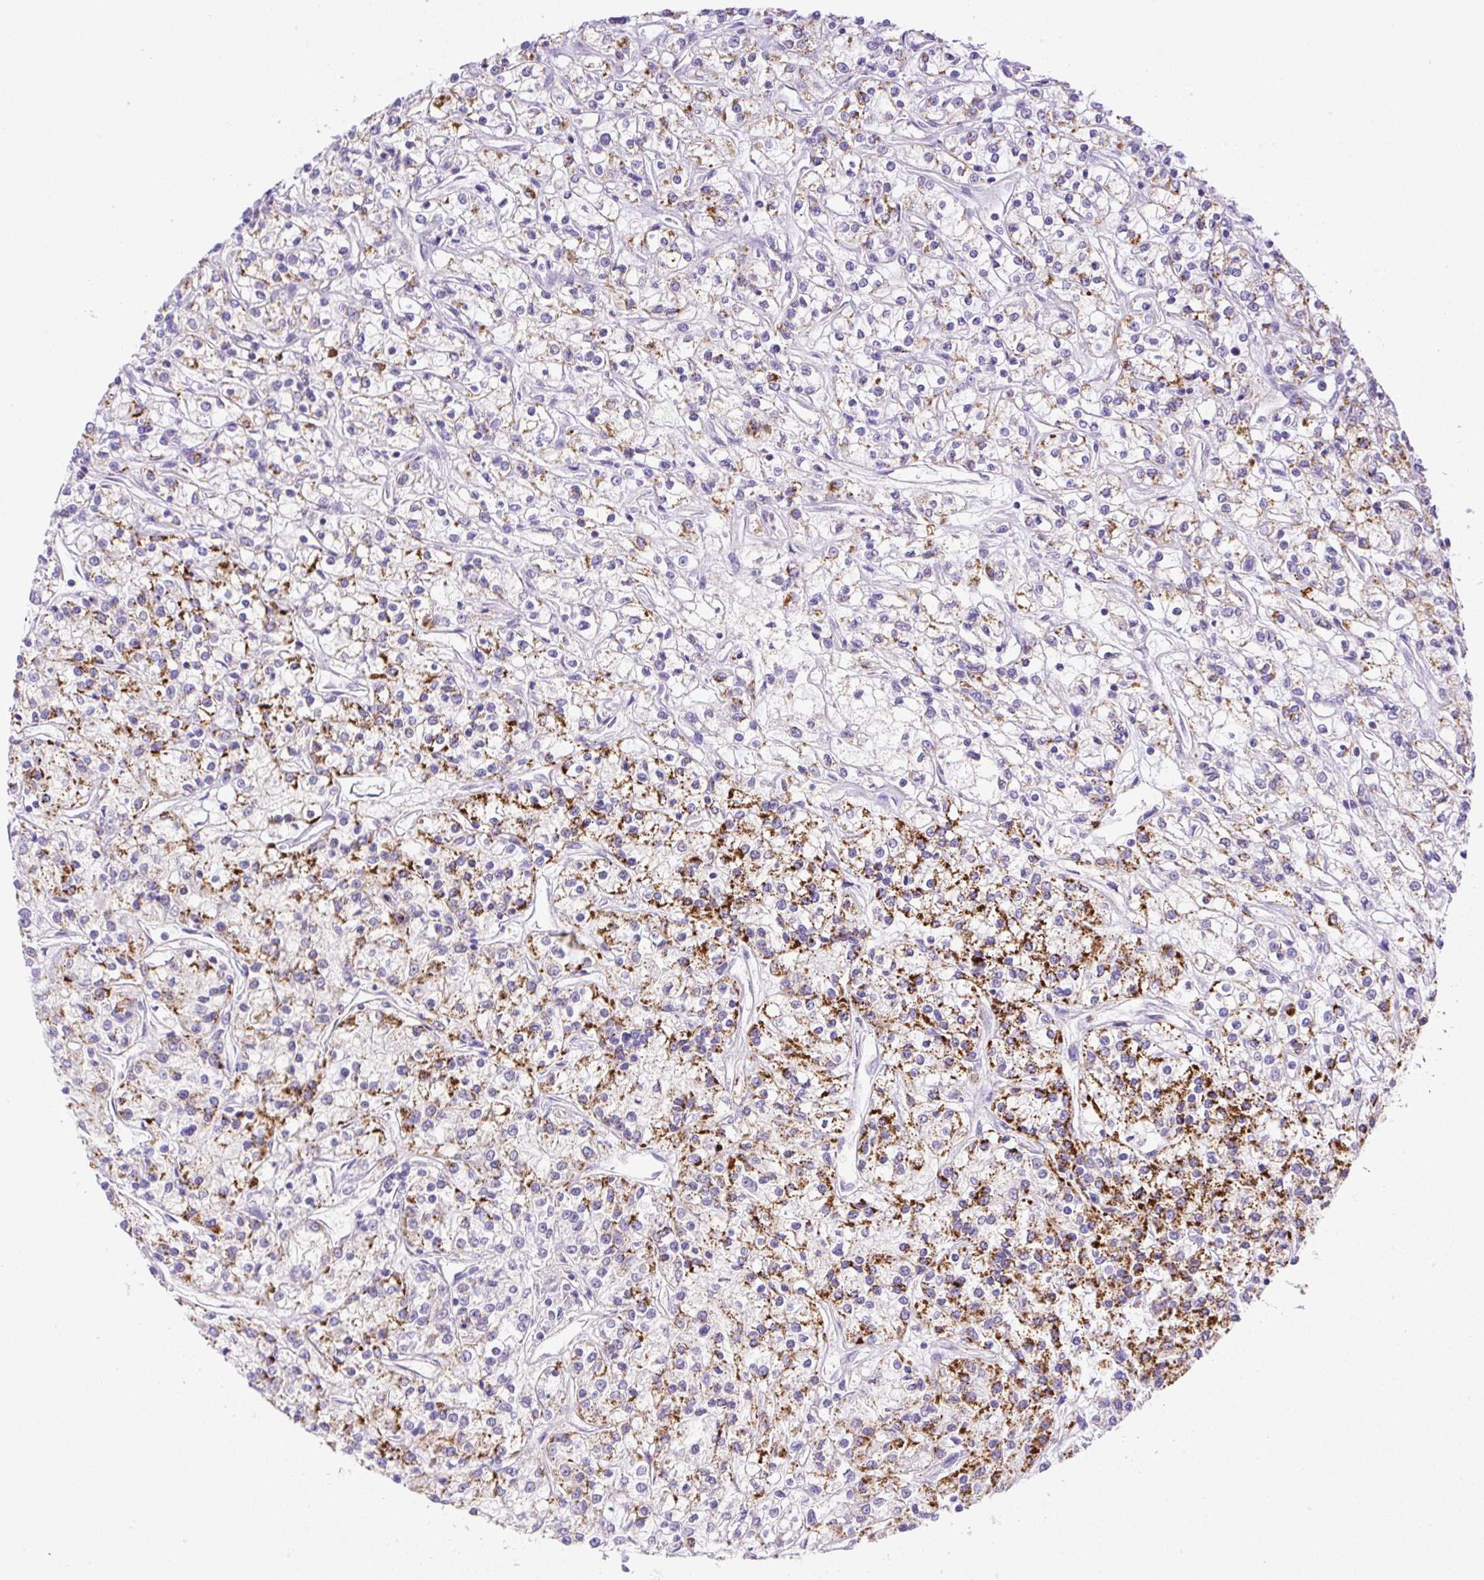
{"staining": {"intensity": "strong", "quantity": "<25%", "location": "cytoplasmic/membranous"}, "tissue": "renal cancer", "cell_type": "Tumor cells", "image_type": "cancer", "snomed": [{"axis": "morphology", "description": "Adenocarcinoma, NOS"}, {"axis": "topography", "description": "Kidney"}], "caption": "Strong cytoplasmic/membranous protein expression is appreciated in about <25% of tumor cells in renal adenocarcinoma.", "gene": "NF1", "patient": {"sex": "female", "age": 59}}